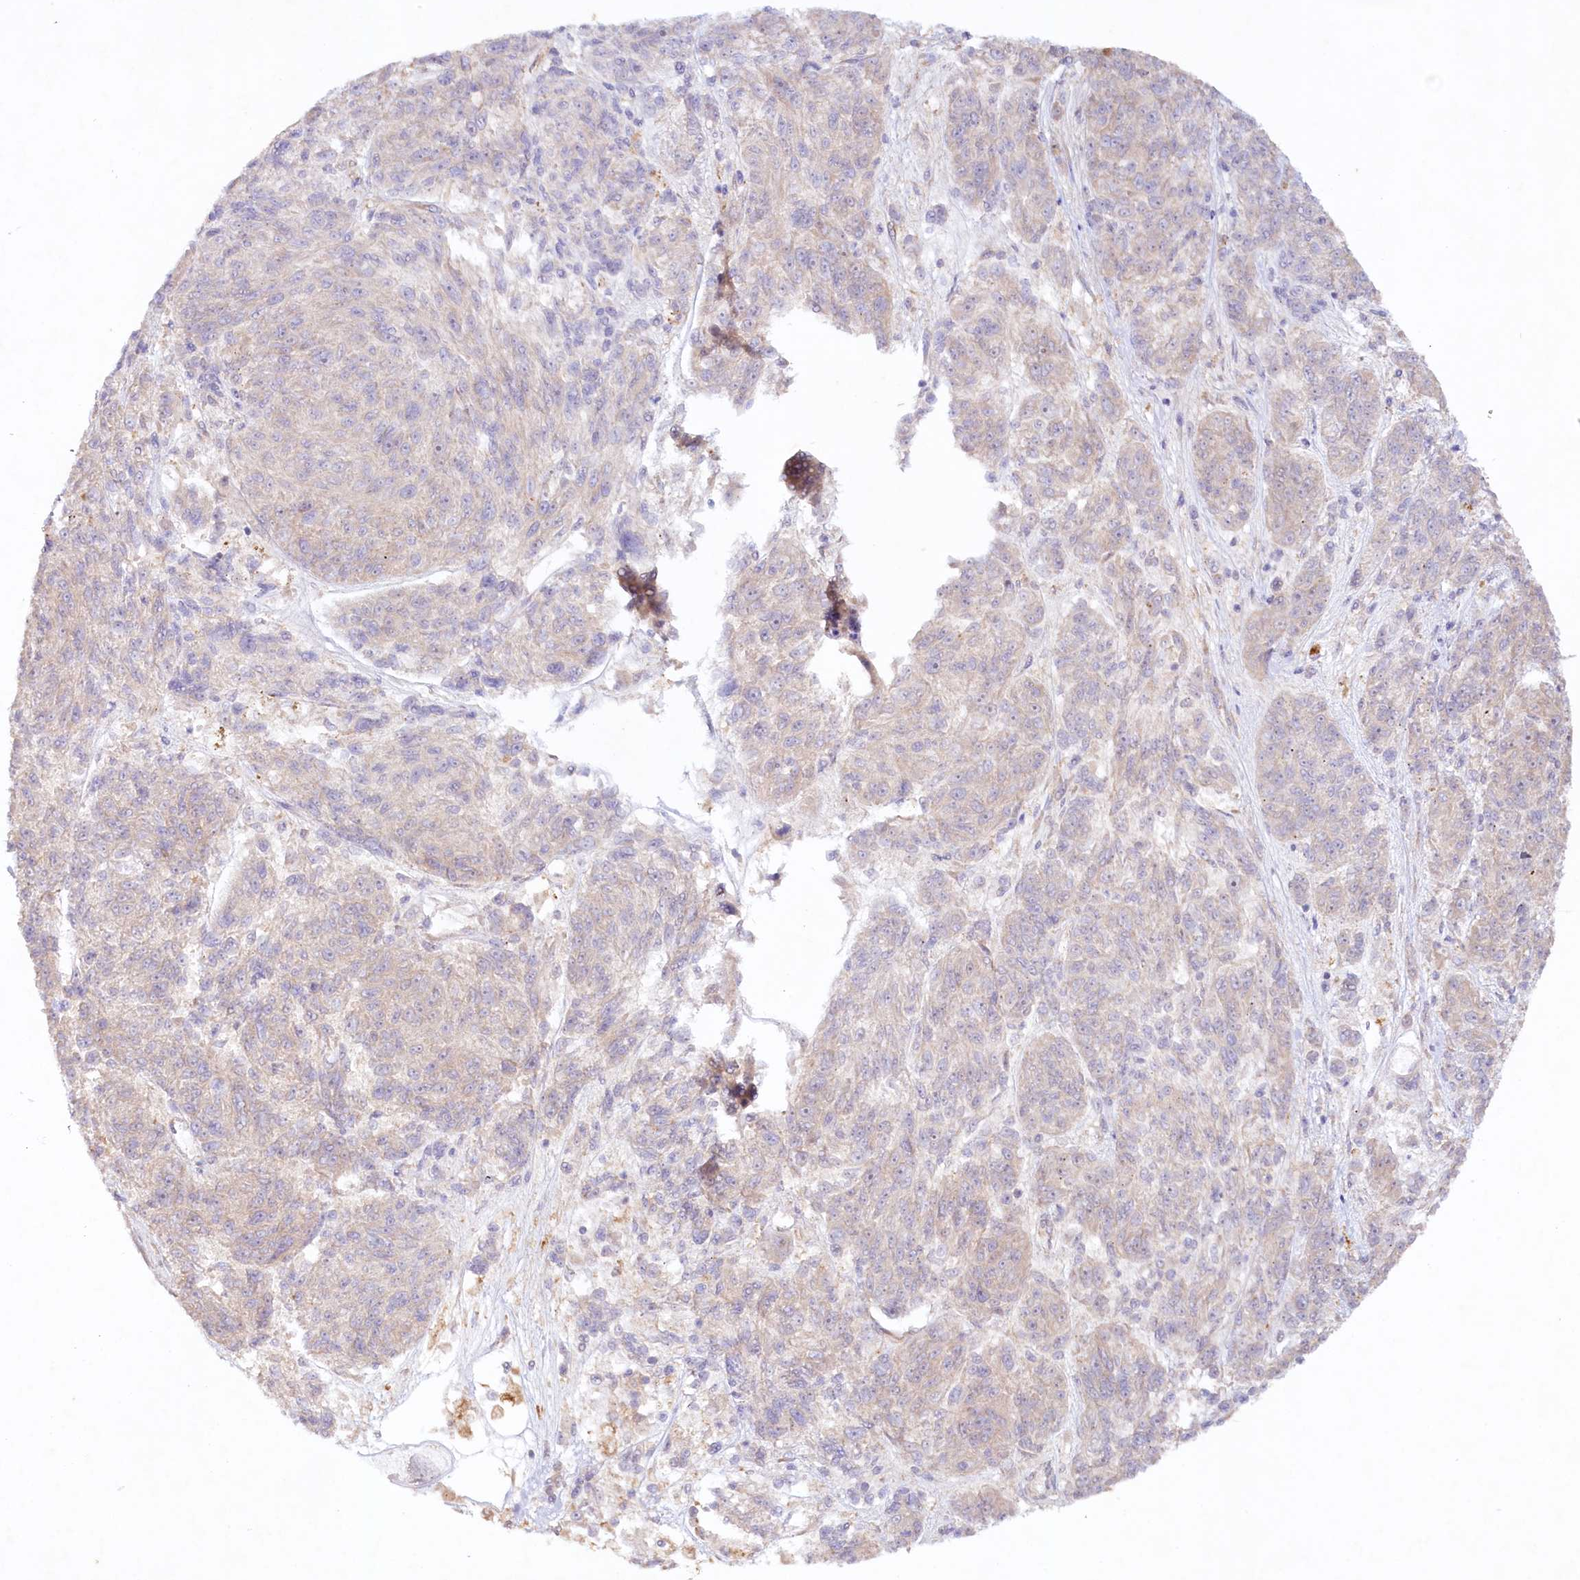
{"staining": {"intensity": "weak", "quantity": "<25%", "location": "cytoplasmic/membranous"}, "tissue": "melanoma", "cell_type": "Tumor cells", "image_type": "cancer", "snomed": [{"axis": "morphology", "description": "Malignant melanoma, NOS"}, {"axis": "topography", "description": "Skin"}], "caption": "Immunohistochemistry (IHC) of malignant melanoma reveals no staining in tumor cells. (DAB (3,3'-diaminobenzidine) IHC with hematoxylin counter stain).", "gene": "TNIP1", "patient": {"sex": "male", "age": 53}}